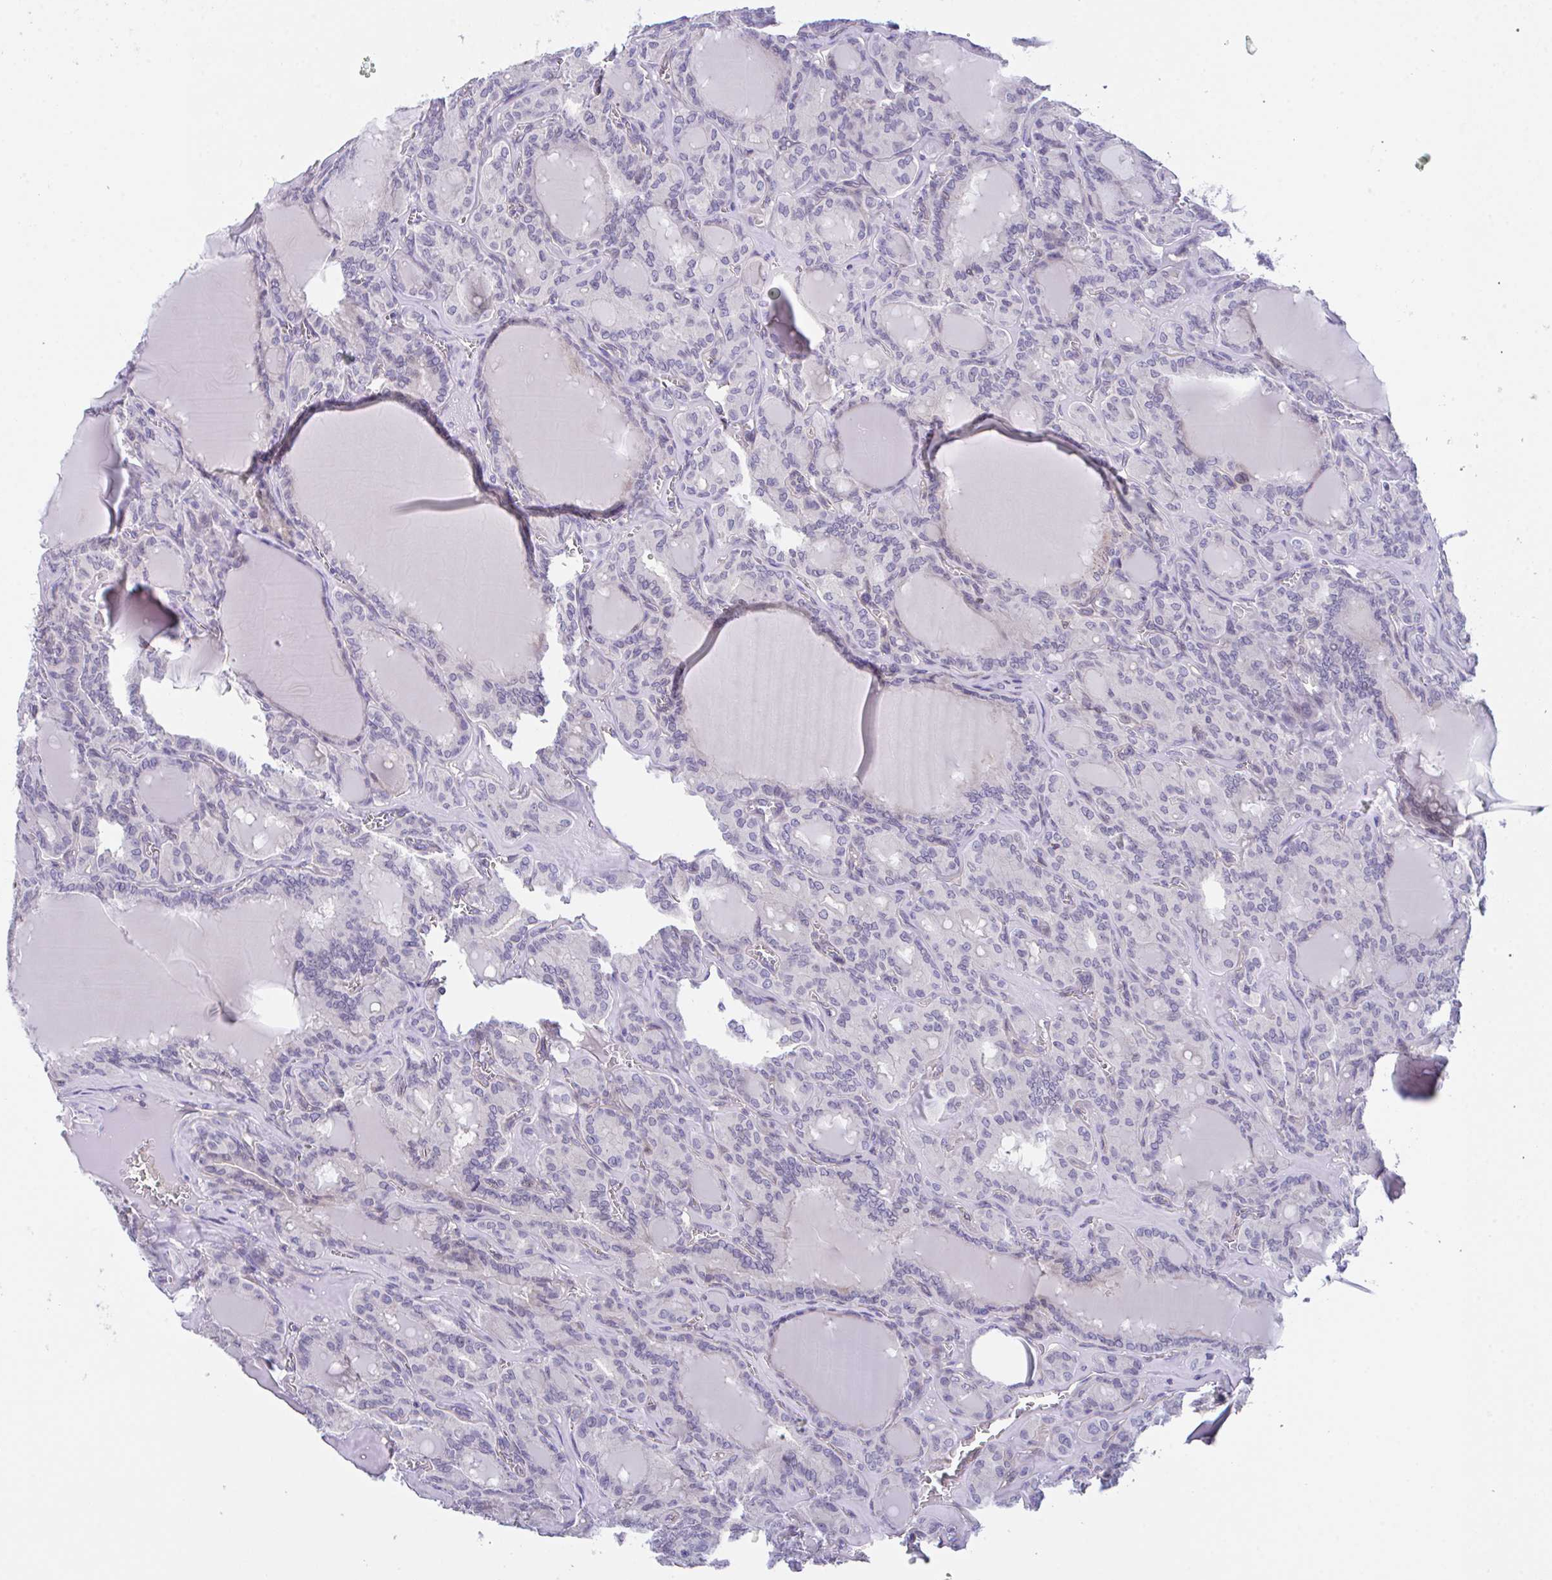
{"staining": {"intensity": "negative", "quantity": "none", "location": "none"}, "tissue": "thyroid cancer", "cell_type": "Tumor cells", "image_type": "cancer", "snomed": [{"axis": "morphology", "description": "Papillary adenocarcinoma, NOS"}, {"axis": "topography", "description": "Thyroid gland"}], "caption": "The photomicrograph displays no staining of tumor cells in thyroid cancer.", "gene": "ZBED3", "patient": {"sex": "male", "age": 87}}